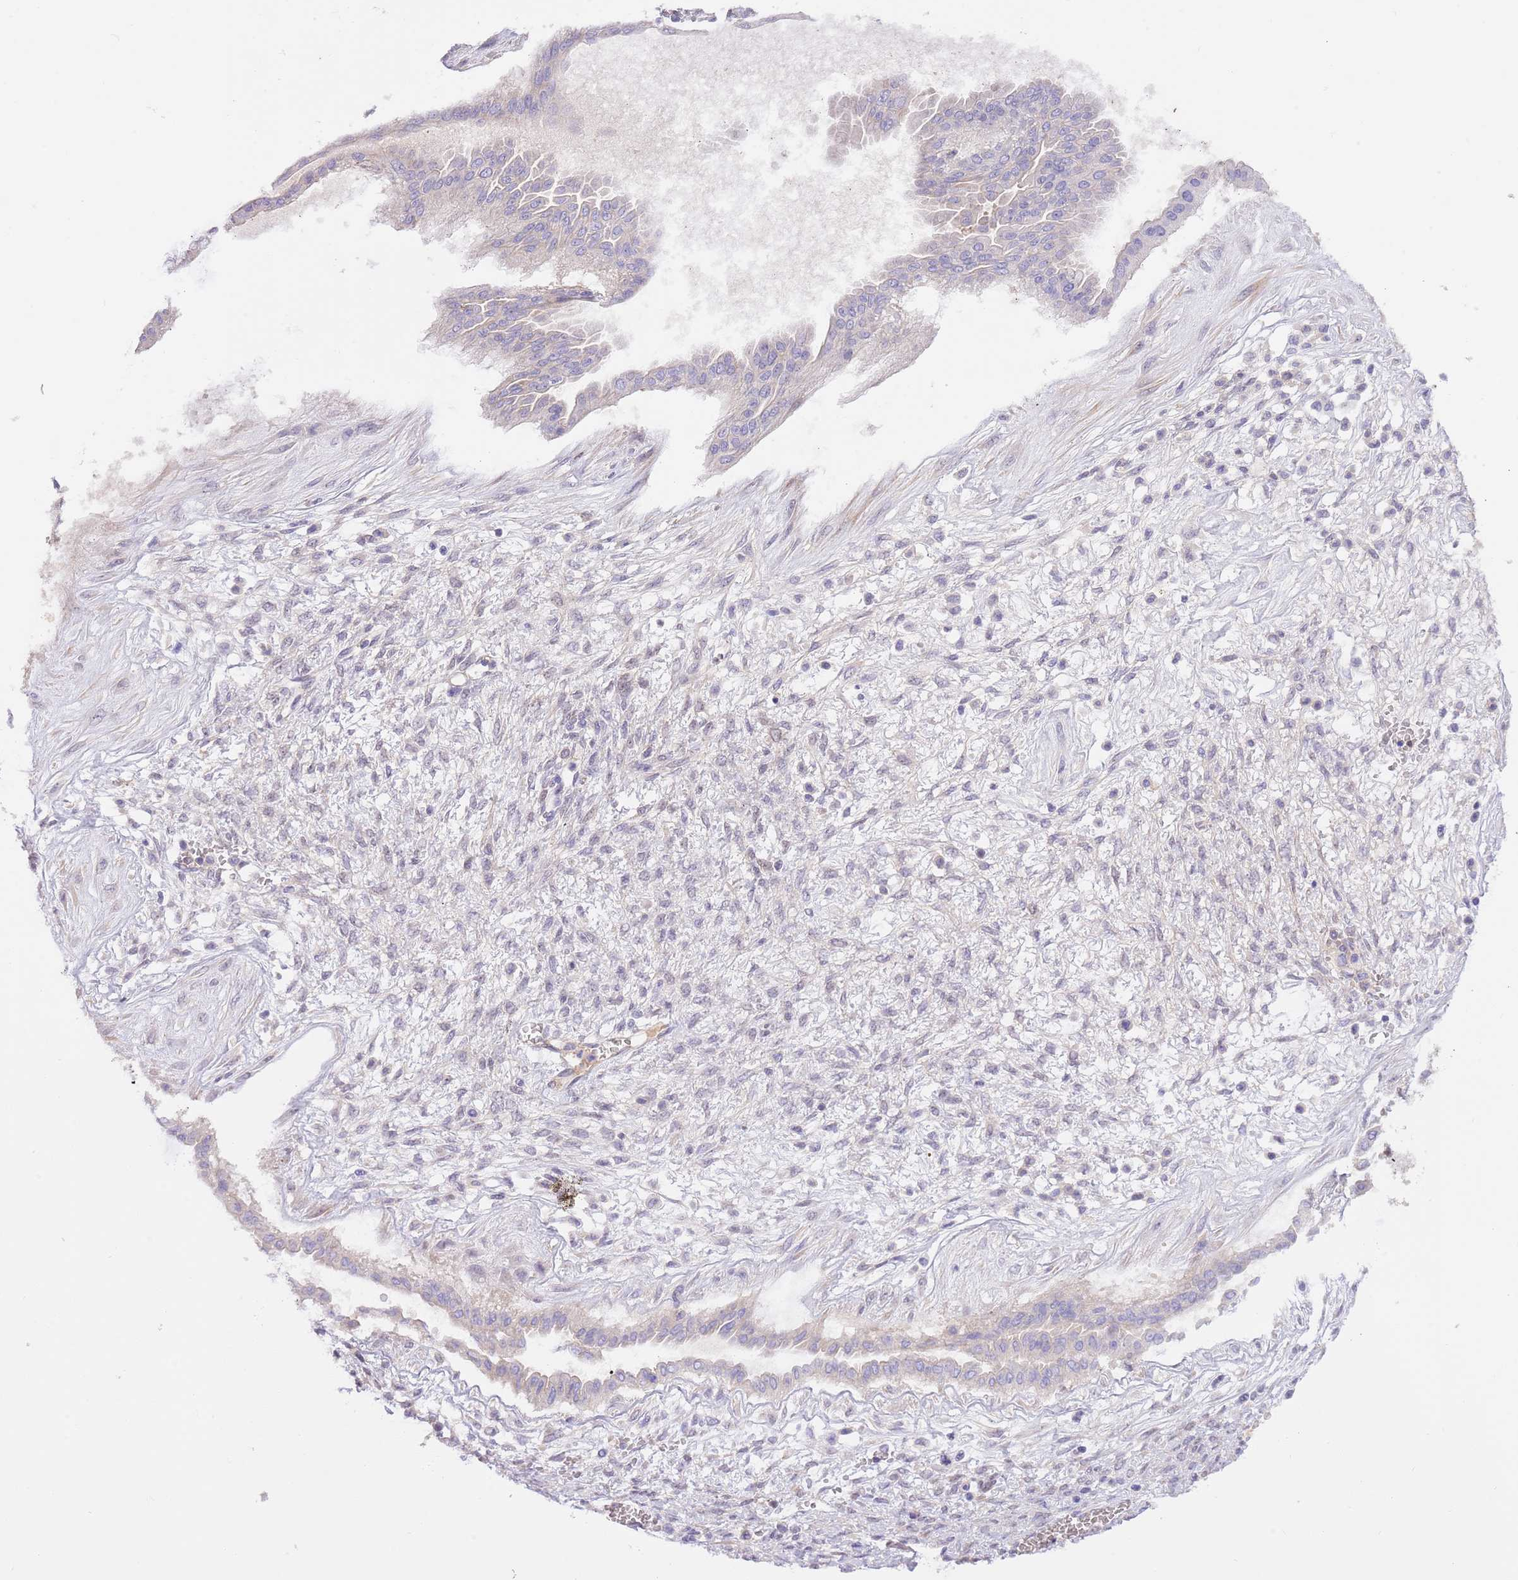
{"staining": {"intensity": "negative", "quantity": "none", "location": "none"}, "tissue": "ovarian cancer", "cell_type": "Tumor cells", "image_type": "cancer", "snomed": [{"axis": "morphology", "description": "Cystadenocarcinoma, mucinous, NOS"}, {"axis": "topography", "description": "Ovary"}], "caption": "Immunohistochemical staining of mucinous cystadenocarcinoma (ovarian) reveals no significant staining in tumor cells.", "gene": "PRR32", "patient": {"sex": "female", "age": 73}}